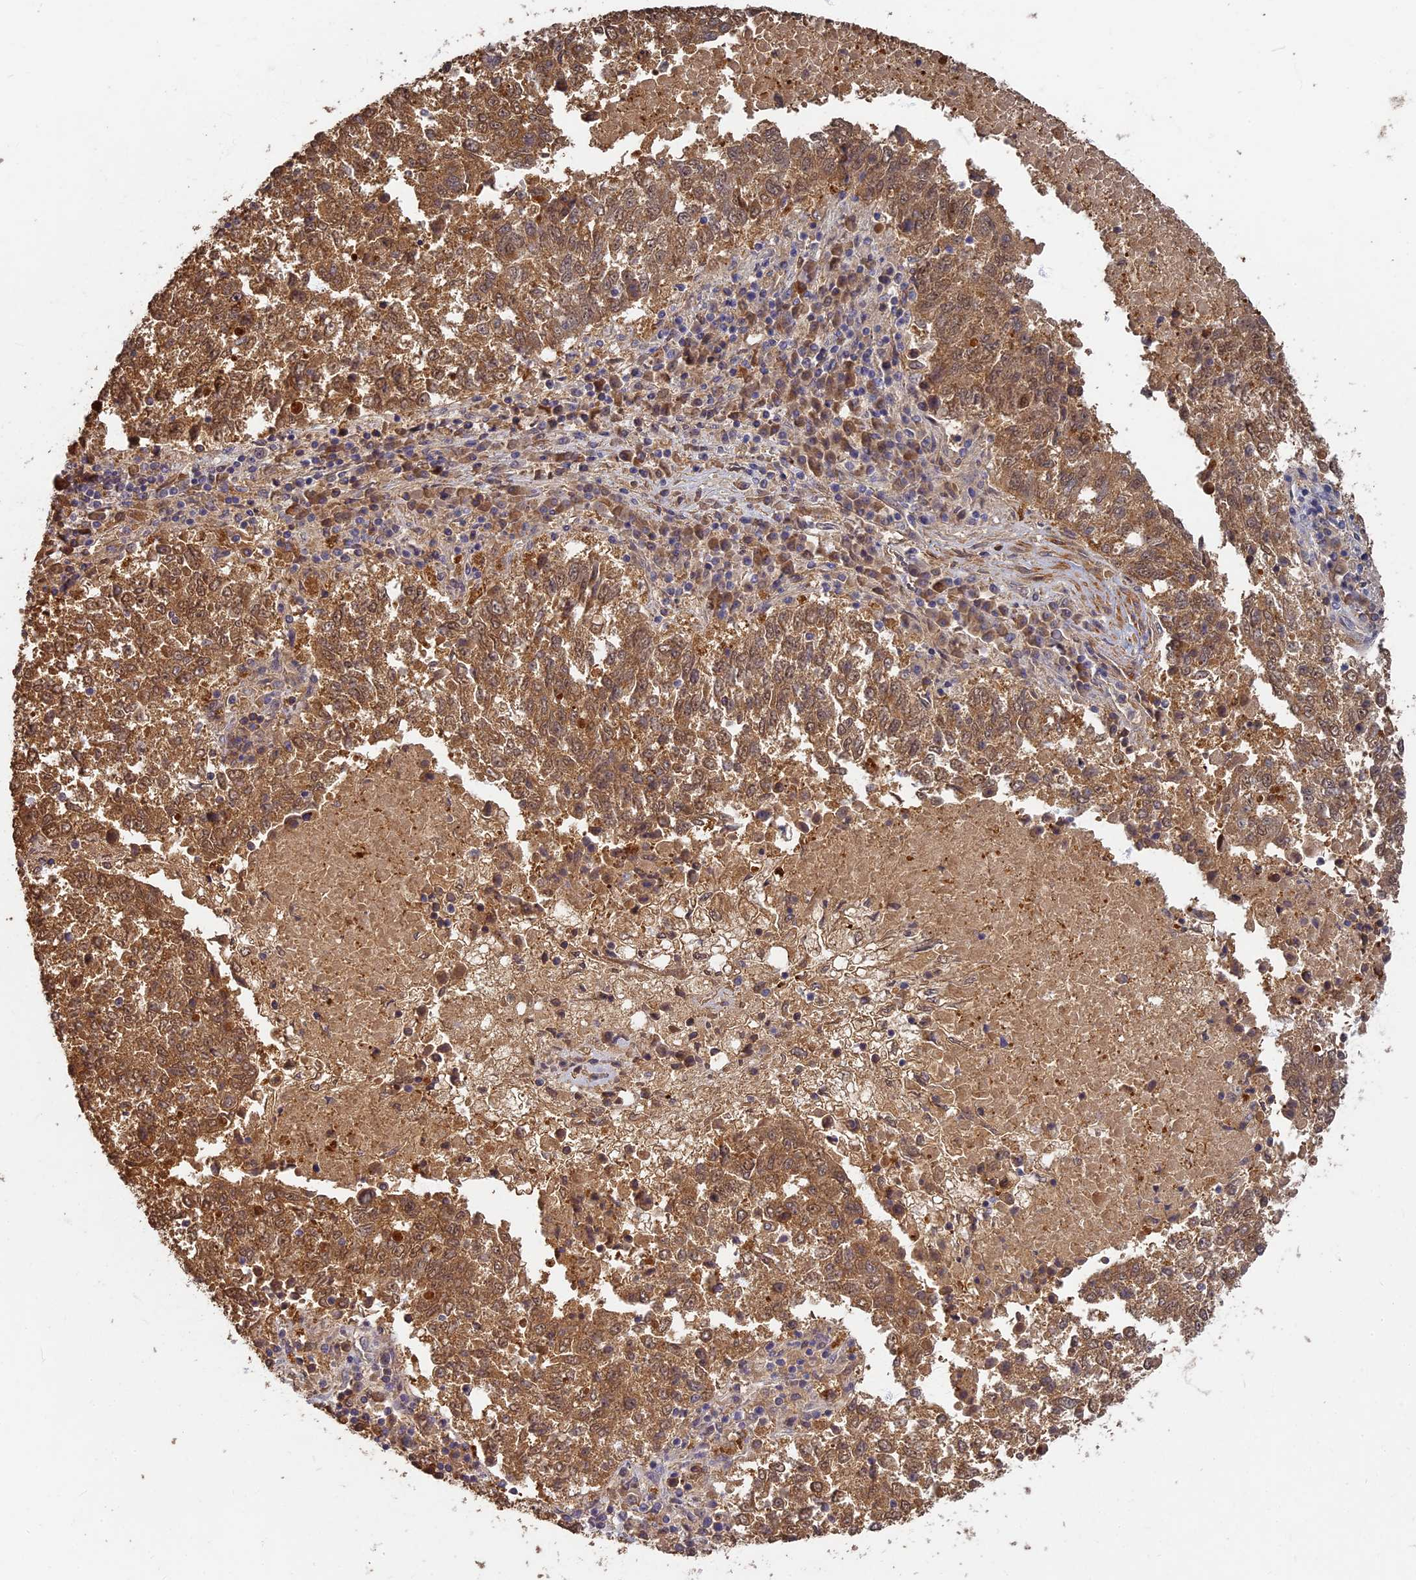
{"staining": {"intensity": "moderate", "quantity": ">75%", "location": "cytoplasmic/membranous"}, "tissue": "lung cancer", "cell_type": "Tumor cells", "image_type": "cancer", "snomed": [{"axis": "morphology", "description": "Squamous cell carcinoma, NOS"}, {"axis": "topography", "description": "Lung"}], "caption": "Protein staining demonstrates moderate cytoplasmic/membranous expression in approximately >75% of tumor cells in lung cancer.", "gene": "RSPH3", "patient": {"sex": "male", "age": 73}}